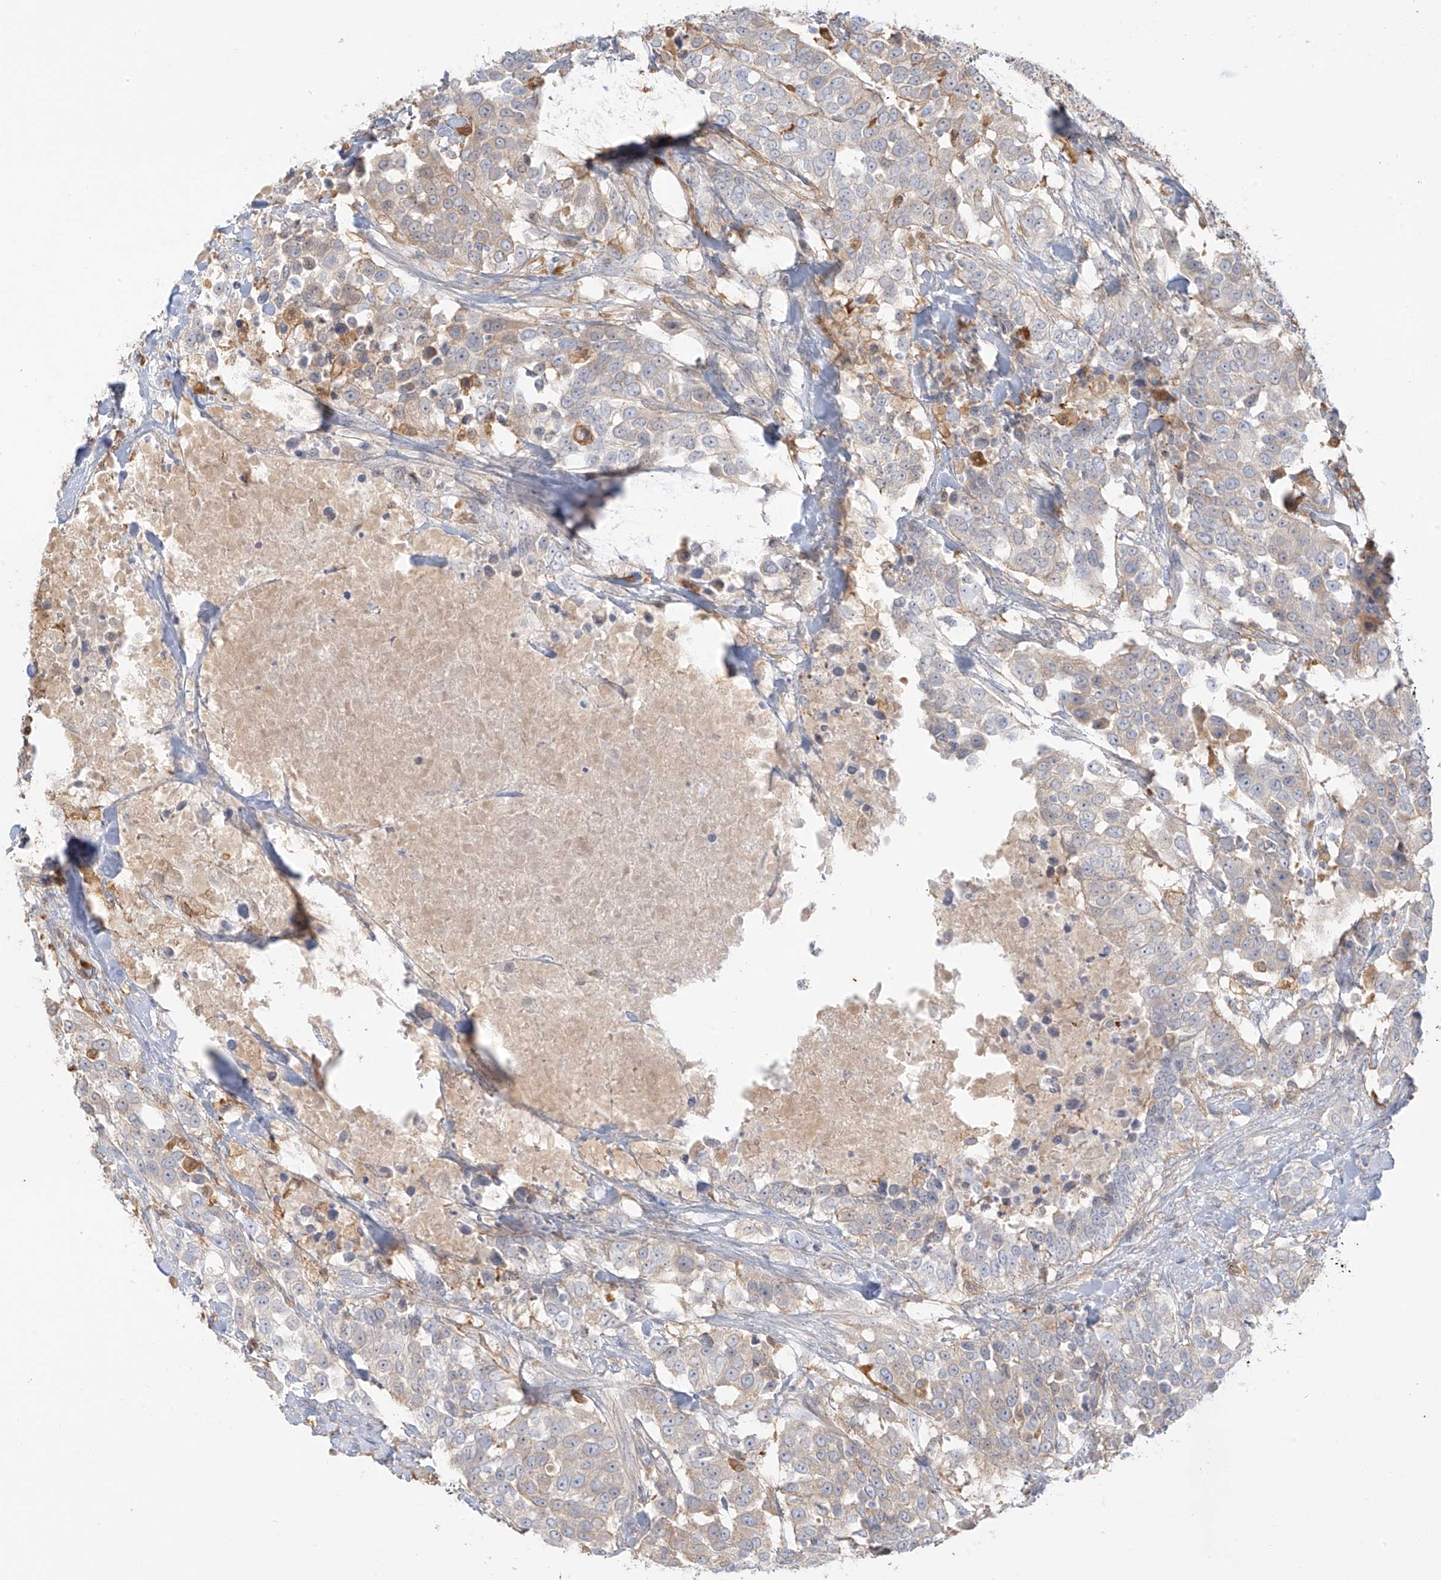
{"staining": {"intensity": "weak", "quantity": "<25%", "location": "cytoplasmic/membranous"}, "tissue": "urothelial cancer", "cell_type": "Tumor cells", "image_type": "cancer", "snomed": [{"axis": "morphology", "description": "Urothelial carcinoma, High grade"}, {"axis": "topography", "description": "Urinary bladder"}], "caption": "A high-resolution histopathology image shows immunohistochemistry staining of urothelial cancer, which exhibits no significant positivity in tumor cells.", "gene": "UPK1B", "patient": {"sex": "female", "age": 80}}